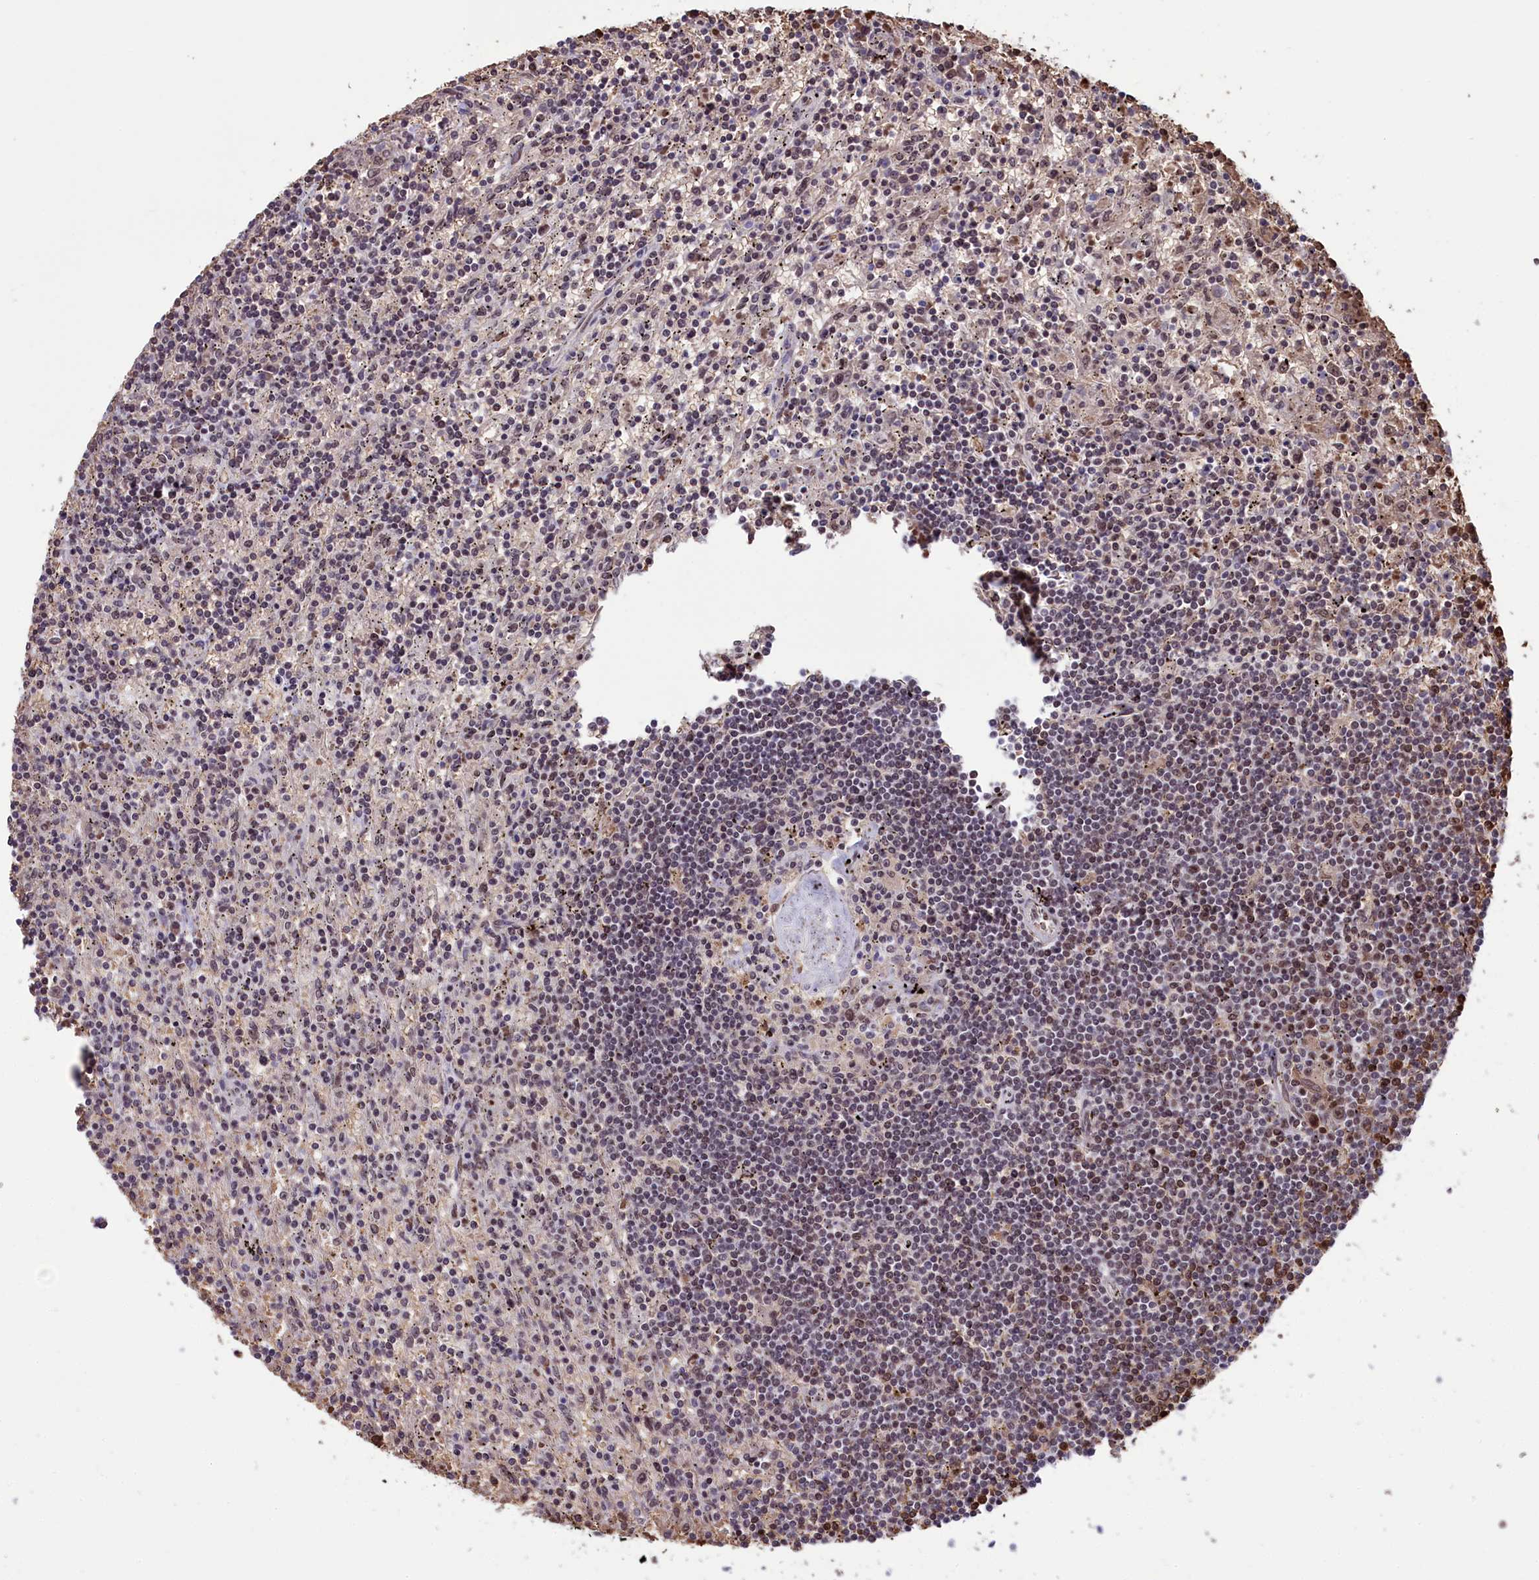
{"staining": {"intensity": "weak", "quantity": "<25%", "location": "nuclear"}, "tissue": "lymphoma", "cell_type": "Tumor cells", "image_type": "cancer", "snomed": [{"axis": "morphology", "description": "Malignant lymphoma, non-Hodgkin's type, Low grade"}, {"axis": "topography", "description": "Spleen"}], "caption": "Tumor cells are negative for protein expression in human lymphoma.", "gene": "MPHOSPH8", "patient": {"sex": "male", "age": 76}}